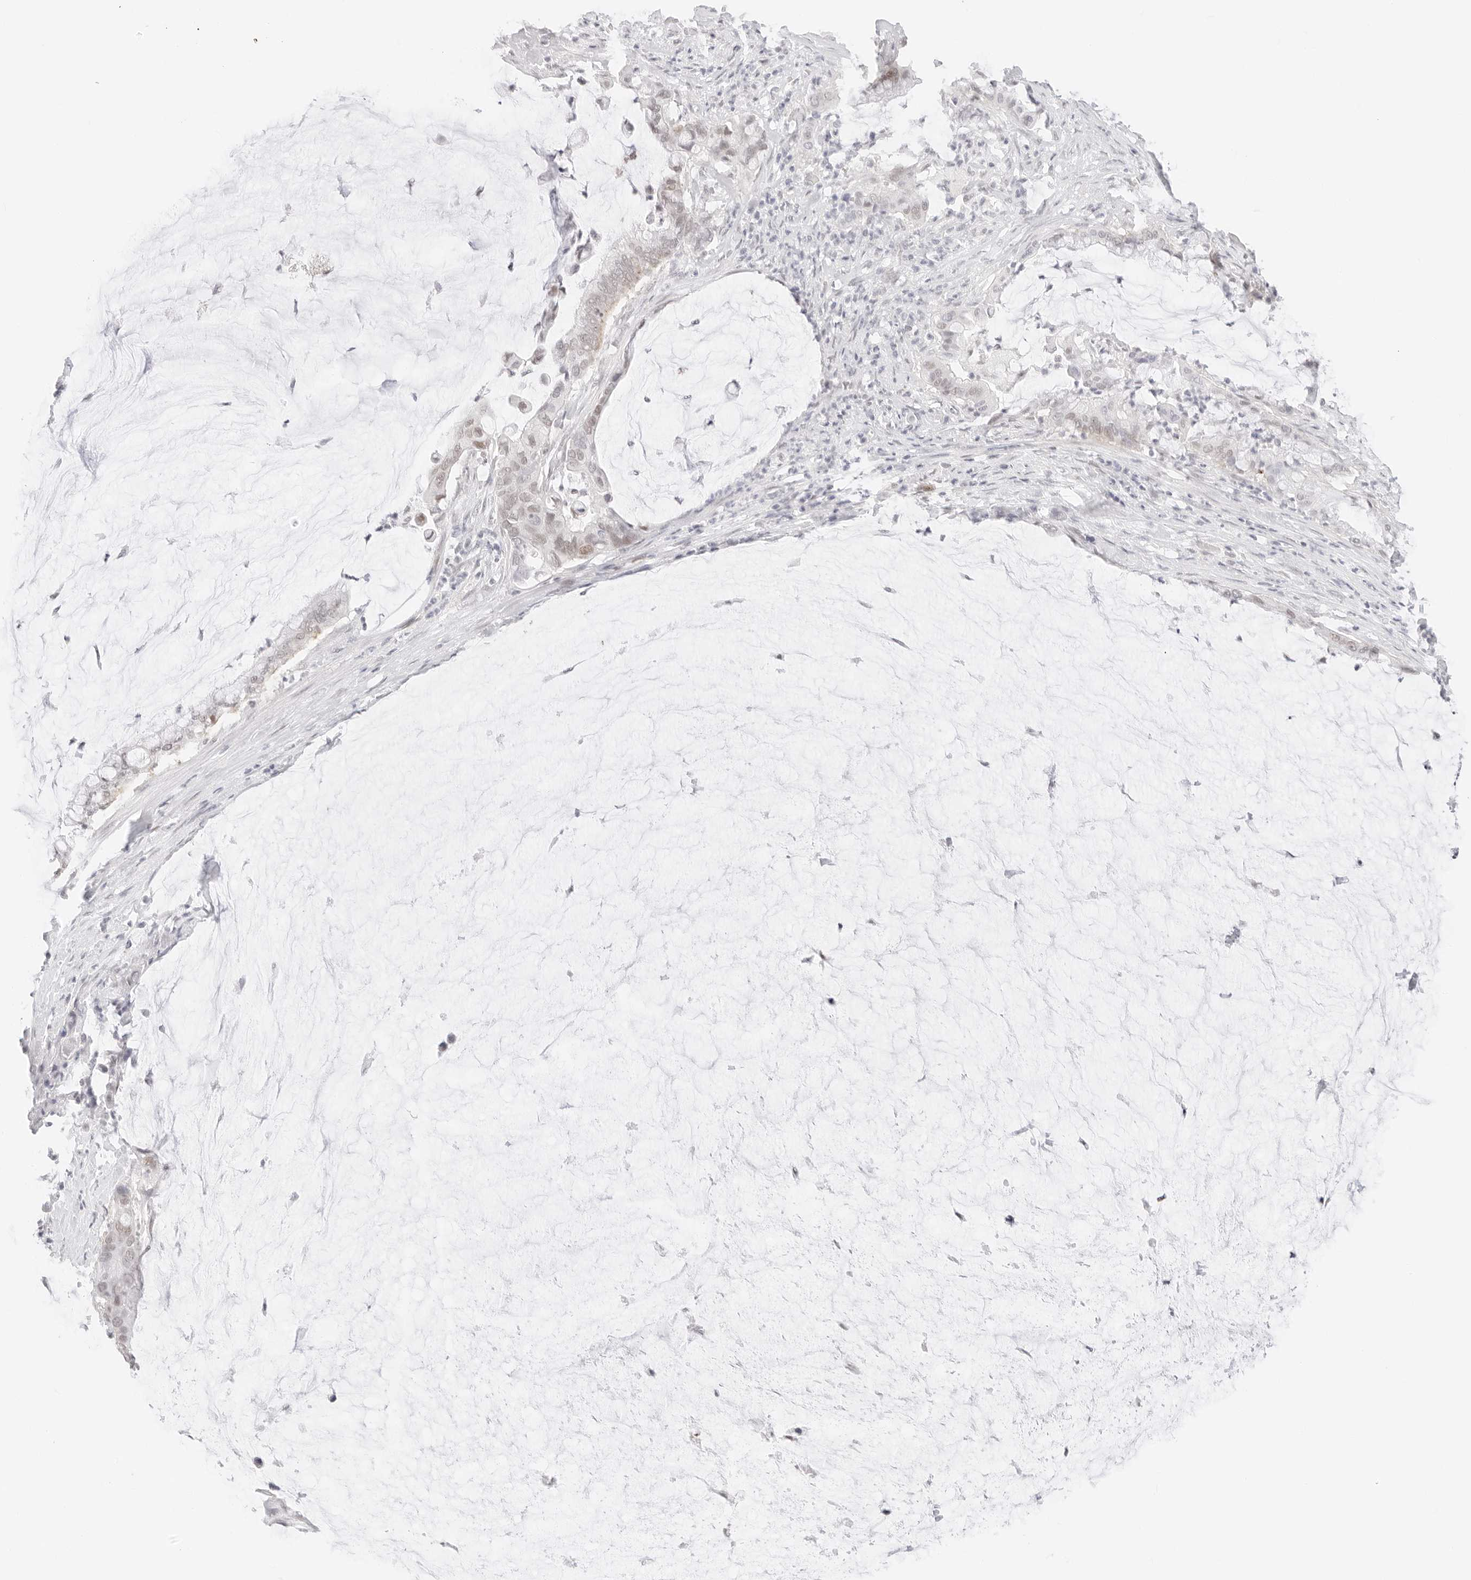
{"staining": {"intensity": "weak", "quantity": "<25%", "location": "nuclear"}, "tissue": "pancreatic cancer", "cell_type": "Tumor cells", "image_type": "cancer", "snomed": [{"axis": "morphology", "description": "Adenocarcinoma, NOS"}, {"axis": "topography", "description": "Pancreas"}], "caption": "Pancreatic cancer stained for a protein using immunohistochemistry shows no staining tumor cells.", "gene": "ITGA6", "patient": {"sex": "male", "age": 41}}